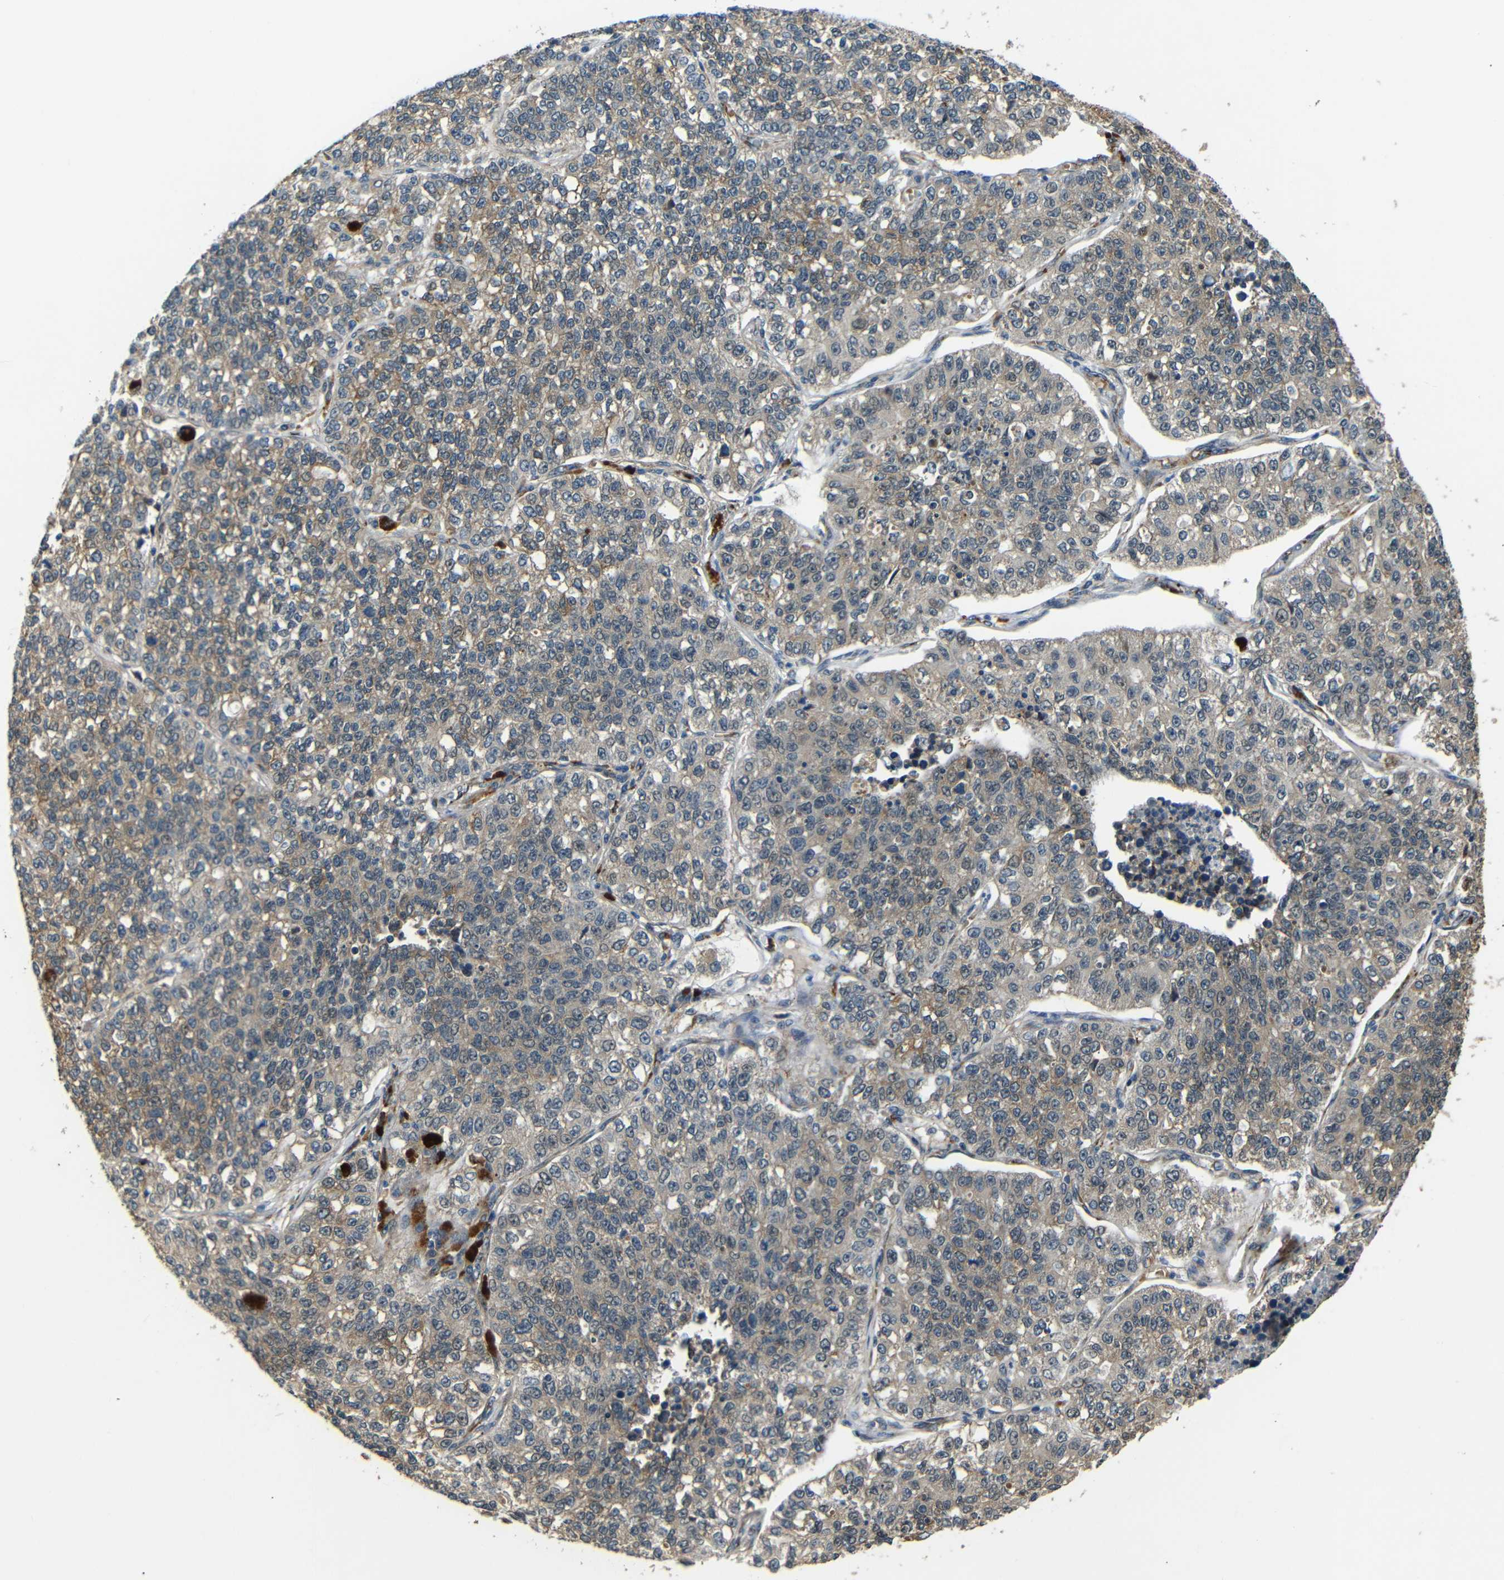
{"staining": {"intensity": "weak", "quantity": ">75%", "location": "cytoplasmic/membranous"}, "tissue": "lung cancer", "cell_type": "Tumor cells", "image_type": "cancer", "snomed": [{"axis": "morphology", "description": "Adenocarcinoma, NOS"}, {"axis": "topography", "description": "Lung"}], "caption": "Protein expression analysis of human lung adenocarcinoma reveals weak cytoplasmic/membranous expression in approximately >75% of tumor cells. (DAB IHC, brown staining for protein, blue staining for nuclei).", "gene": "ATP7A", "patient": {"sex": "male", "age": 49}}